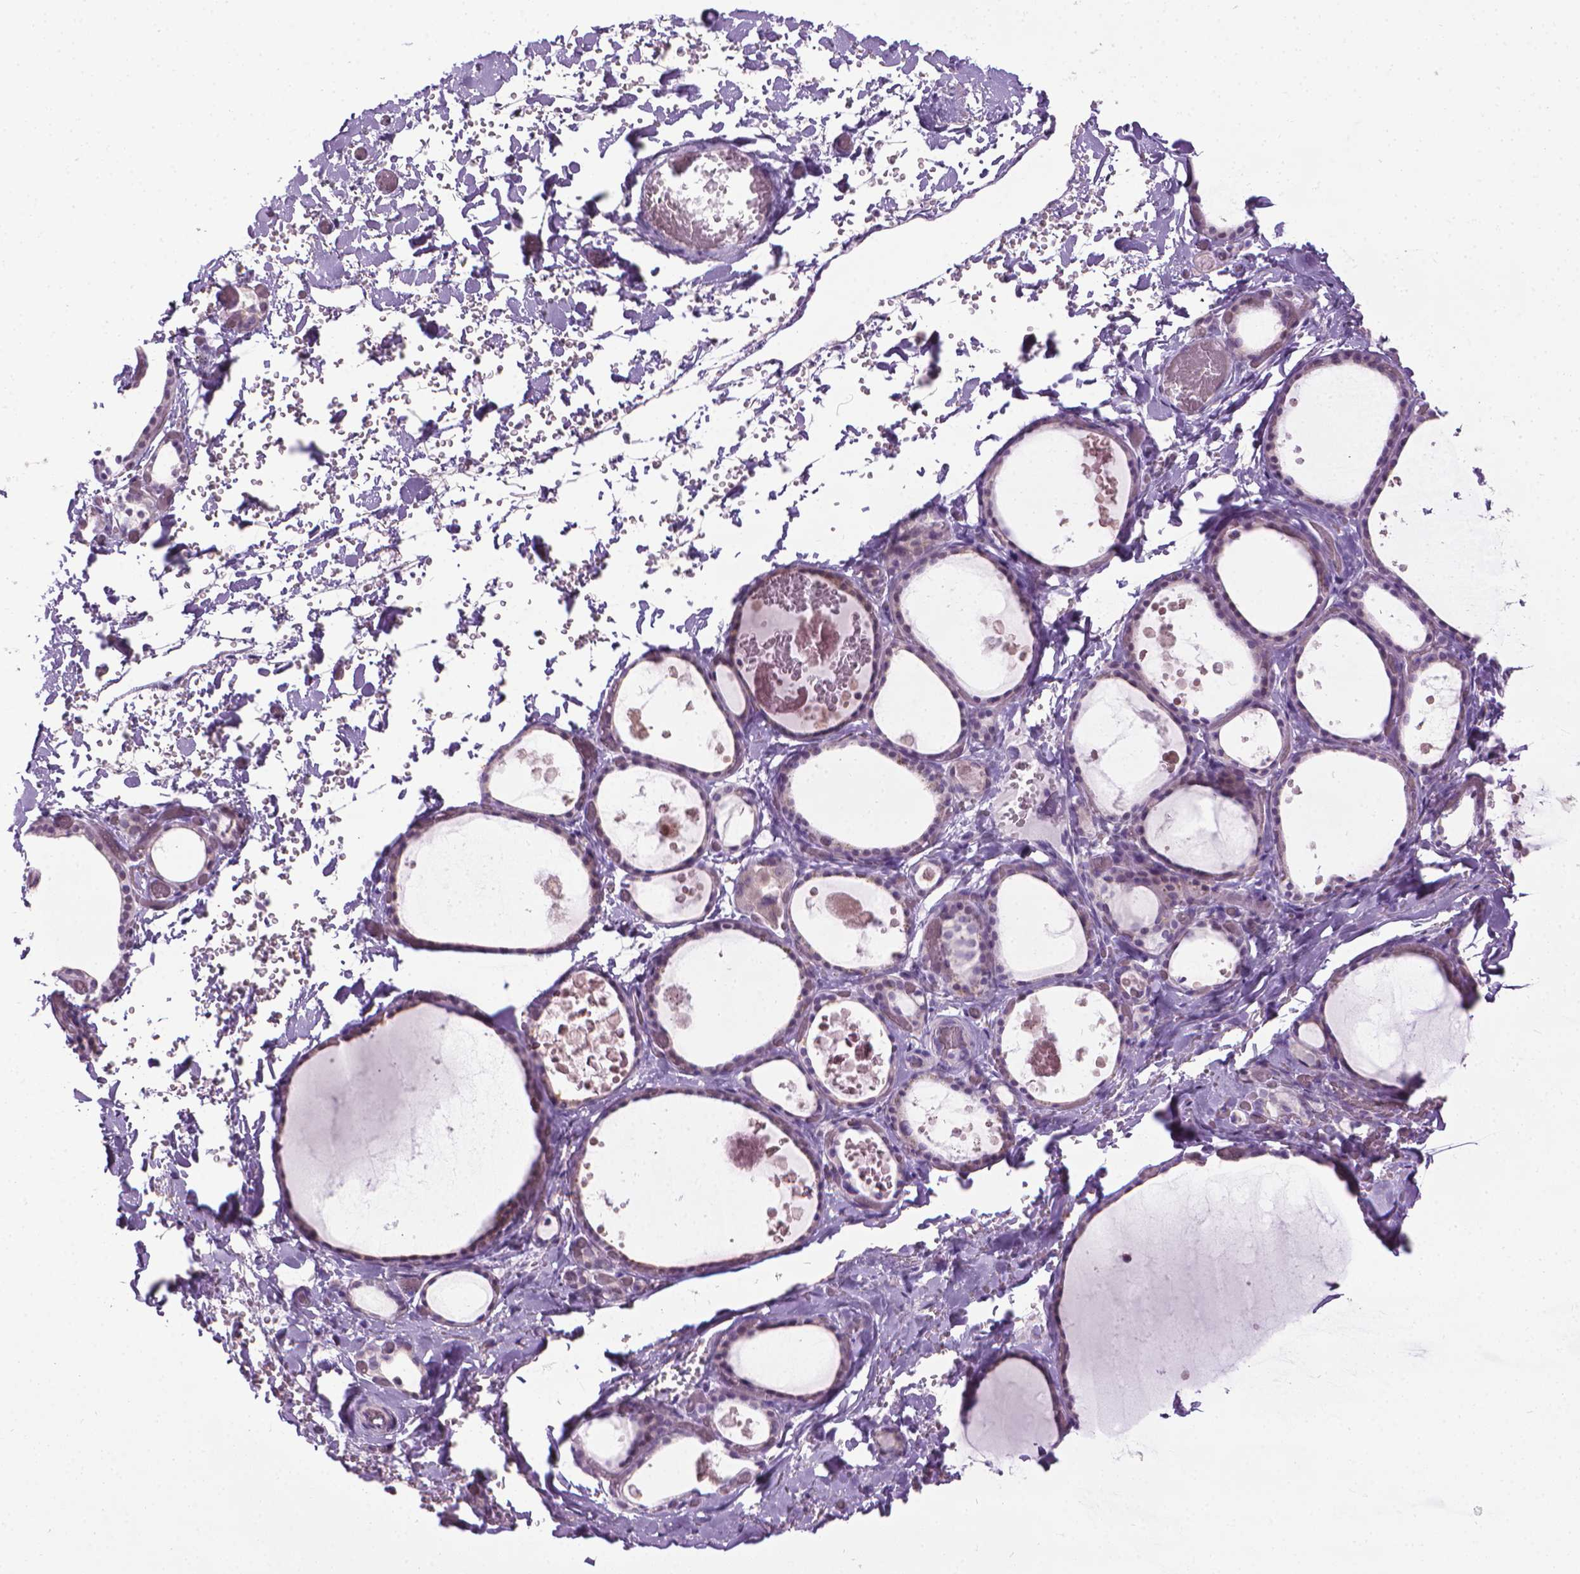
{"staining": {"intensity": "weak", "quantity": "25%-75%", "location": "cytoplasmic/membranous"}, "tissue": "thyroid gland", "cell_type": "Glandular cells", "image_type": "normal", "snomed": [{"axis": "morphology", "description": "Normal tissue, NOS"}, {"axis": "topography", "description": "Thyroid gland"}], "caption": "The micrograph demonstrates staining of normal thyroid gland, revealing weak cytoplasmic/membranous protein expression (brown color) within glandular cells.", "gene": "DNAI7", "patient": {"sex": "female", "age": 56}}